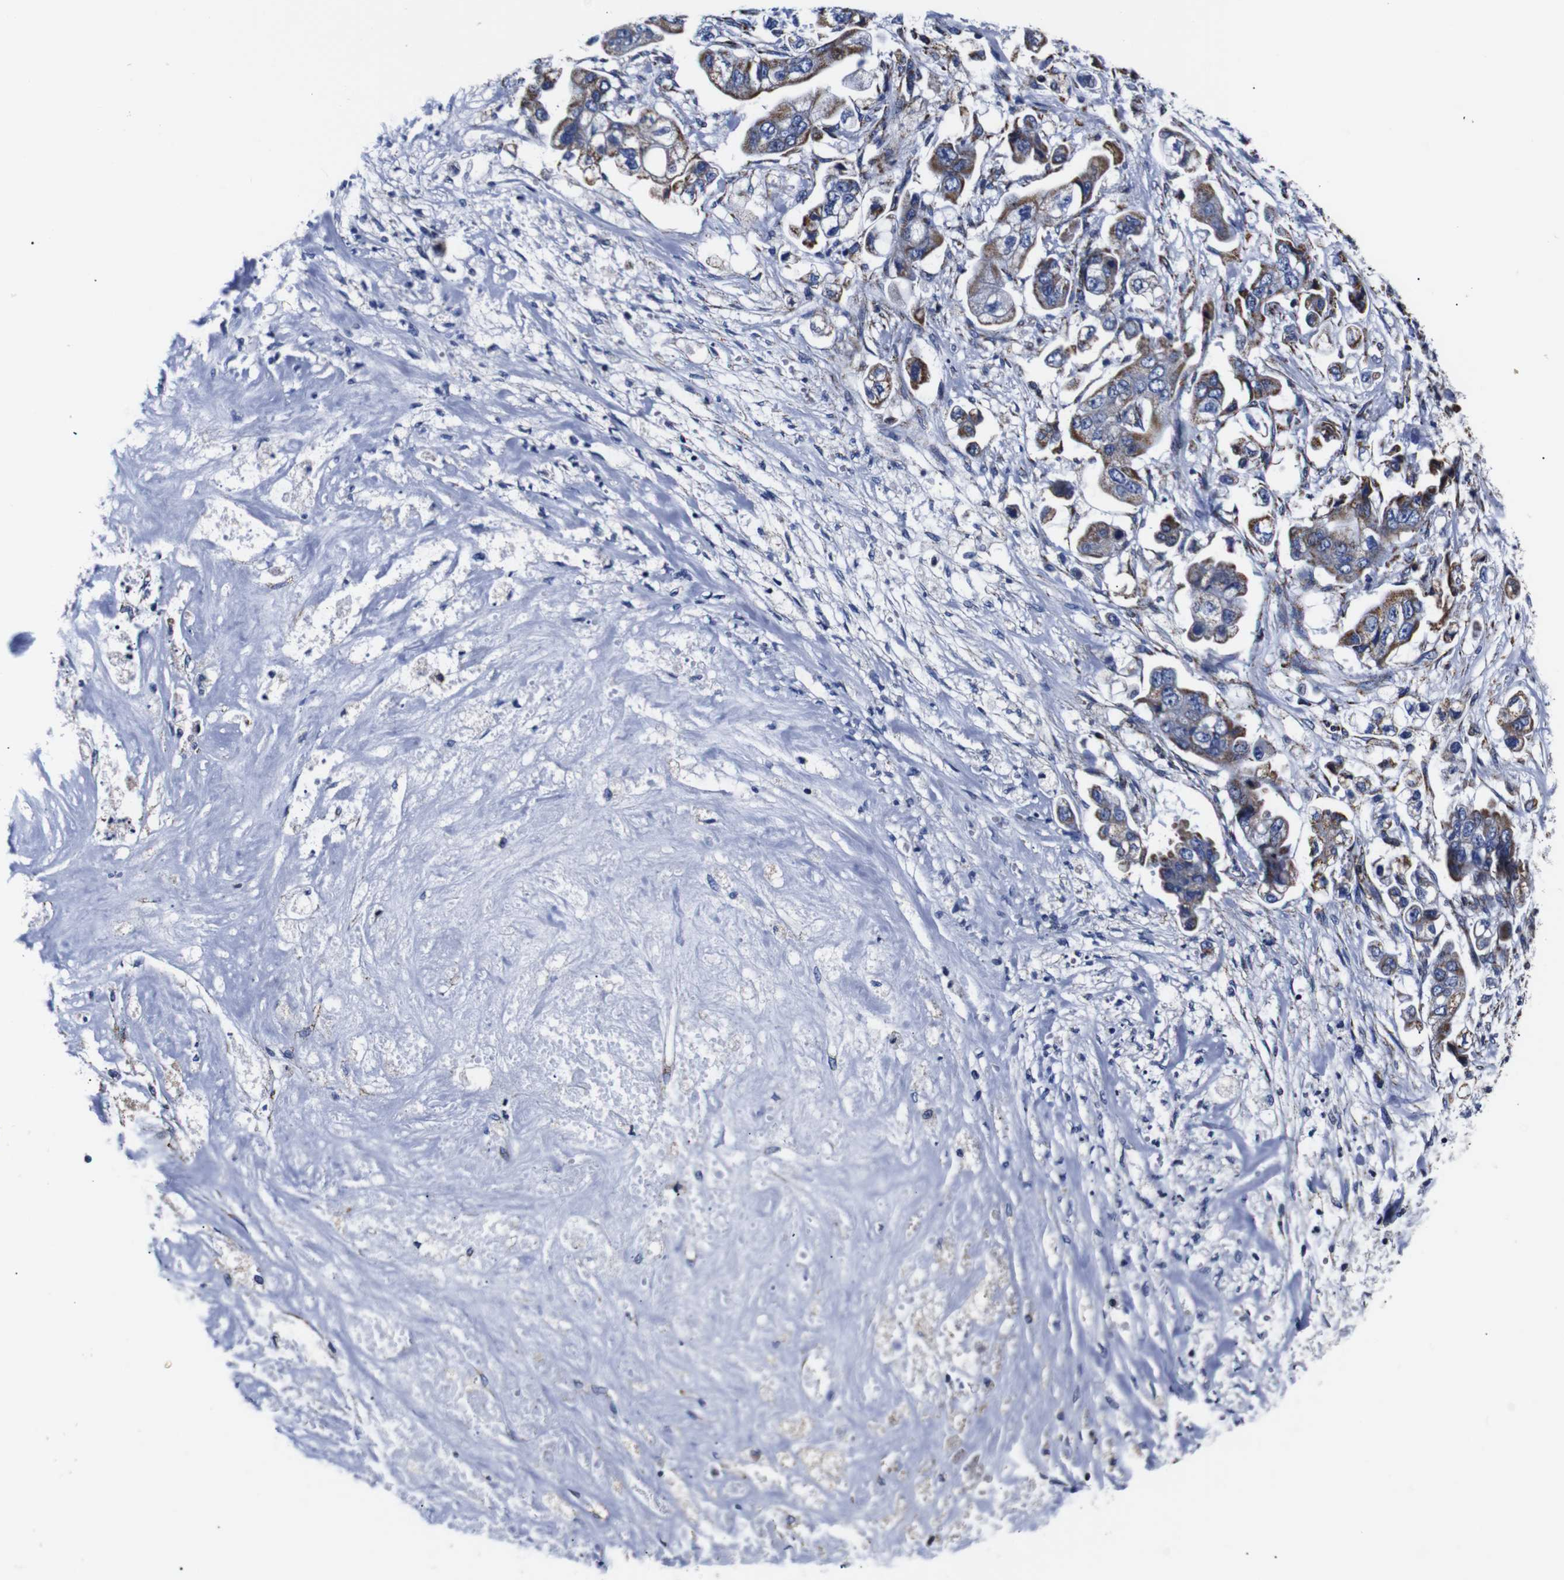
{"staining": {"intensity": "moderate", "quantity": ">75%", "location": "cytoplasmic/membranous"}, "tissue": "stomach cancer", "cell_type": "Tumor cells", "image_type": "cancer", "snomed": [{"axis": "morphology", "description": "Adenocarcinoma, NOS"}, {"axis": "topography", "description": "Stomach"}], "caption": "Tumor cells exhibit medium levels of moderate cytoplasmic/membranous staining in approximately >75% of cells in human adenocarcinoma (stomach).", "gene": "FKBP9", "patient": {"sex": "male", "age": 62}}